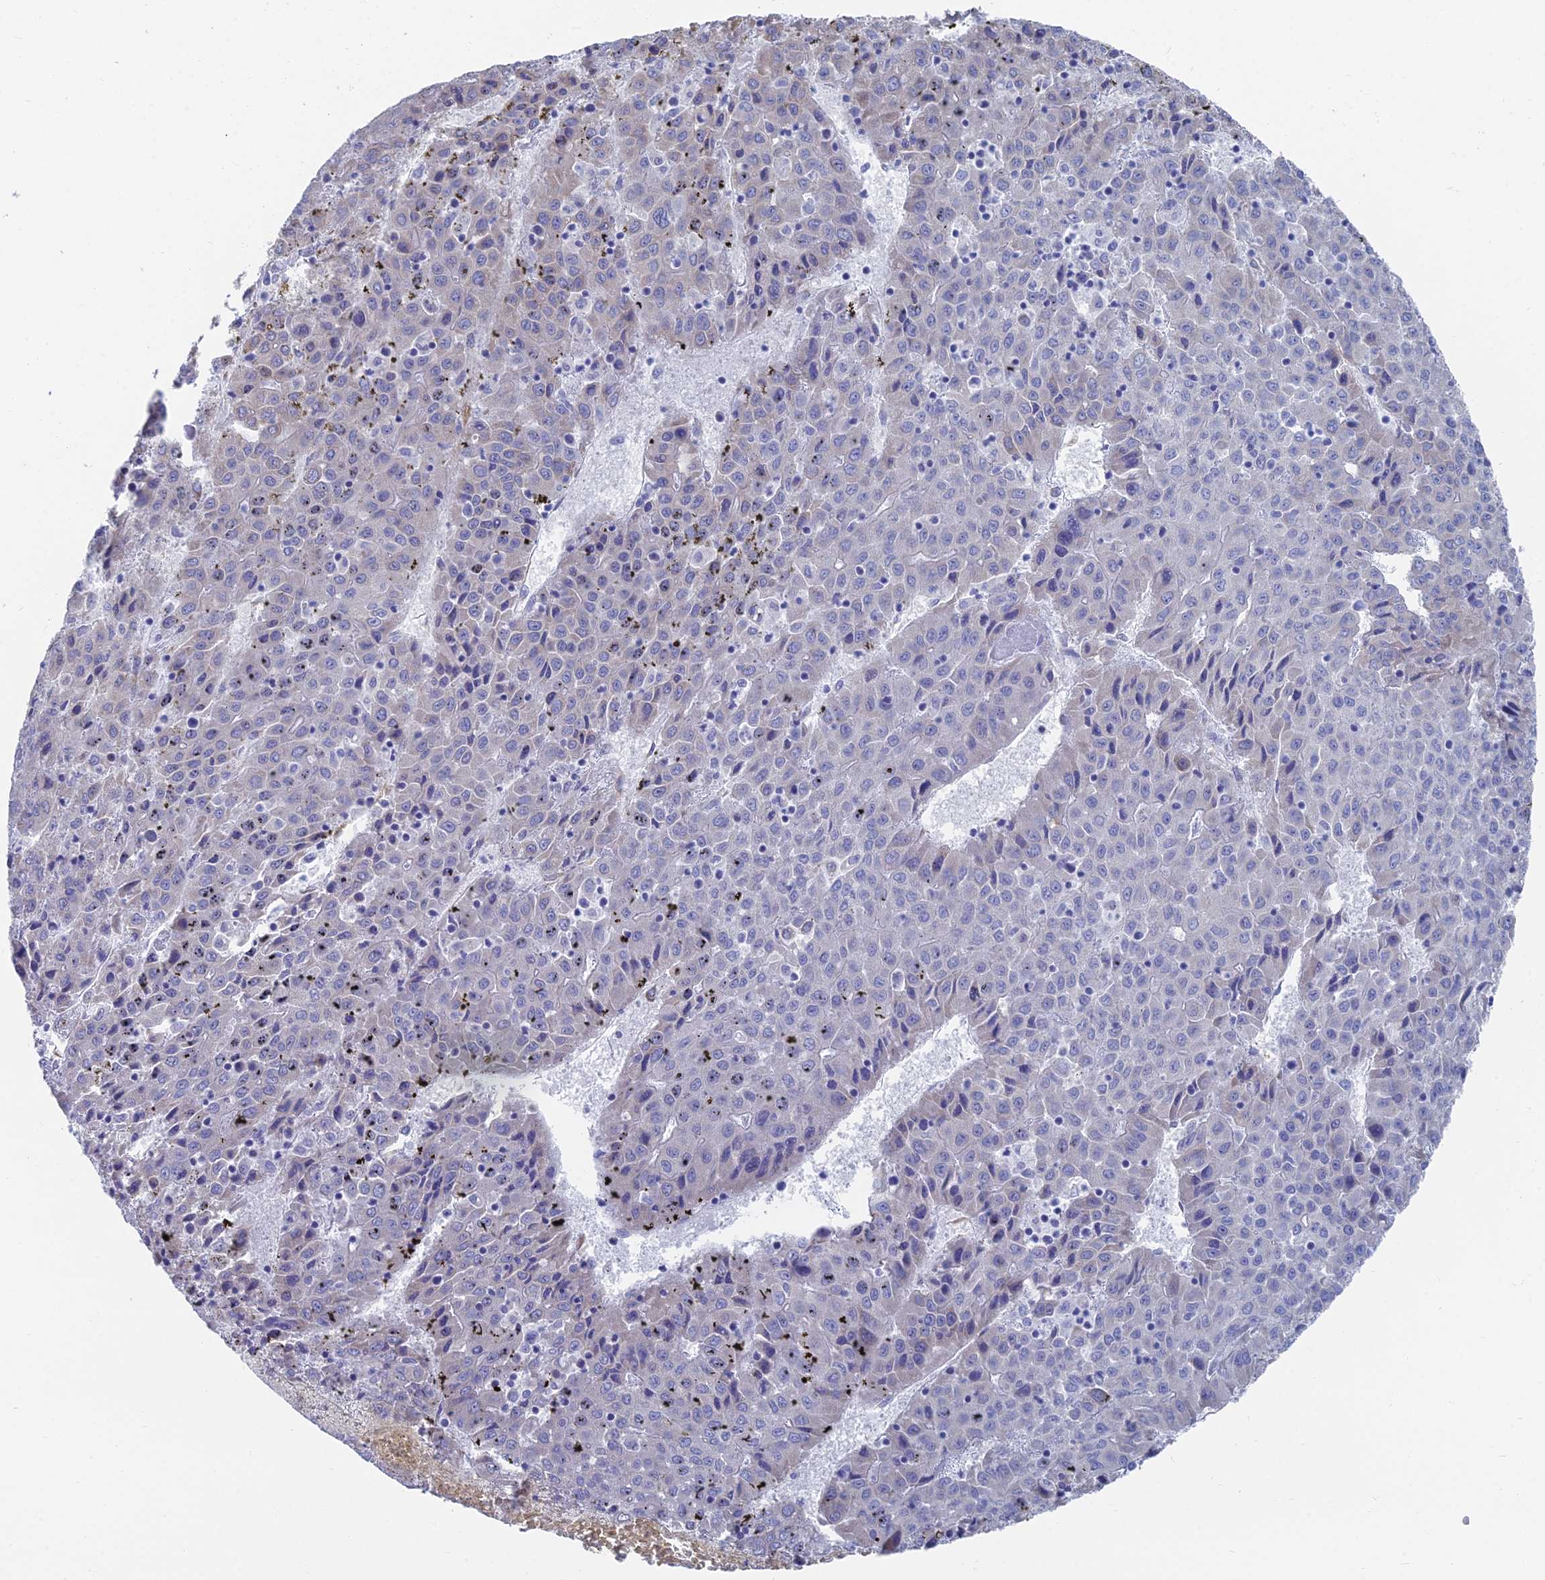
{"staining": {"intensity": "negative", "quantity": "none", "location": "none"}, "tissue": "liver cancer", "cell_type": "Tumor cells", "image_type": "cancer", "snomed": [{"axis": "morphology", "description": "Carcinoma, Hepatocellular, NOS"}, {"axis": "topography", "description": "Liver"}], "caption": "The image demonstrates no staining of tumor cells in liver cancer.", "gene": "TNNT3", "patient": {"sex": "female", "age": 53}}